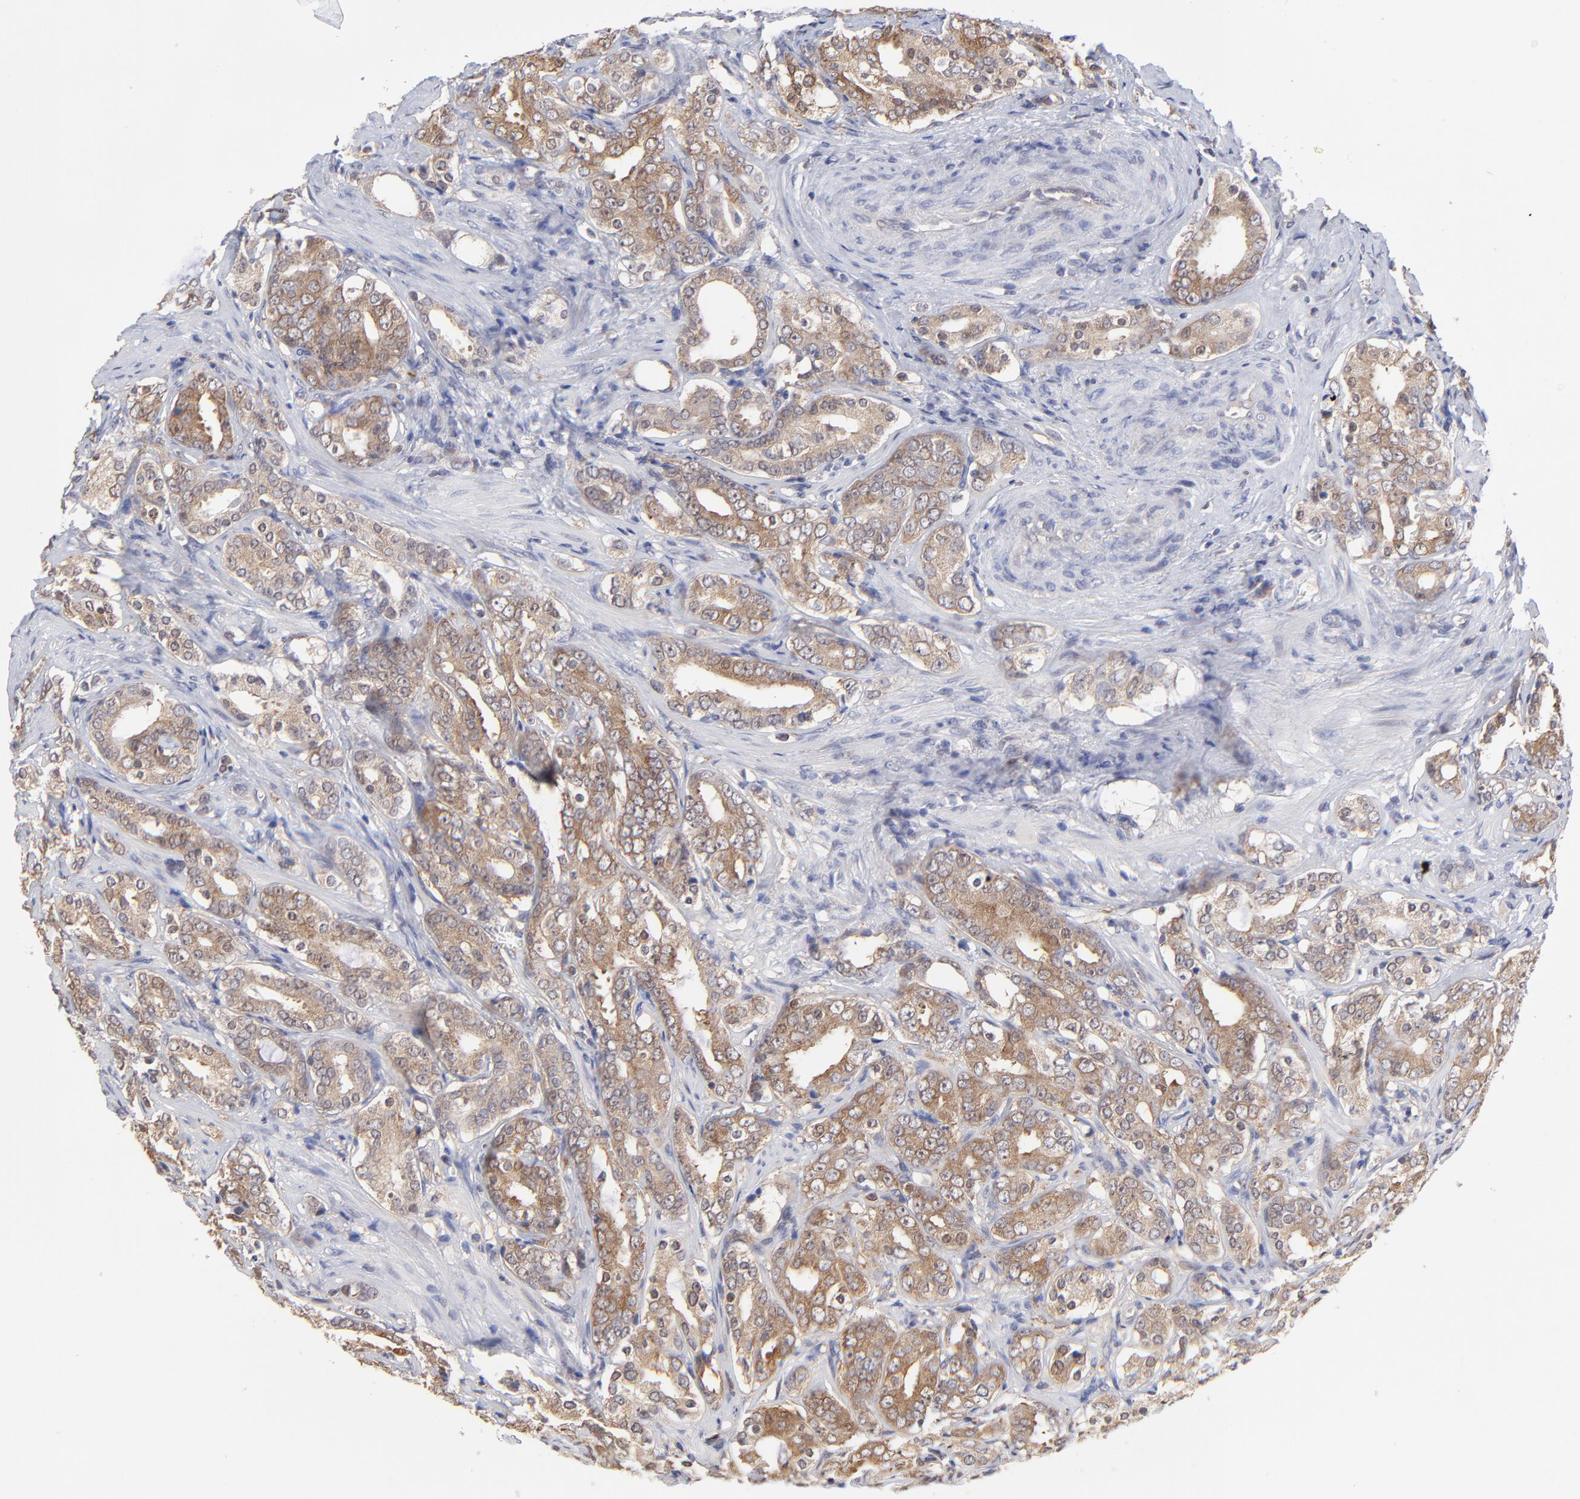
{"staining": {"intensity": "moderate", "quantity": ">75%", "location": "cytoplasmic/membranous"}, "tissue": "prostate cancer", "cell_type": "Tumor cells", "image_type": "cancer", "snomed": [{"axis": "morphology", "description": "Adenocarcinoma, Low grade"}, {"axis": "topography", "description": "Prostate"}], "caption": "Protein staining by immunohistochemistry (IHC) demonstrates moderate cytoplasmic/membranous expression in about >75% of tumor cells in prostate low-grade adenocarcinoma. The protein is shown in brown color, while the nuclei are stained blue.", "gene": "GART", "patient": {"sex": "male", "age": 59}}